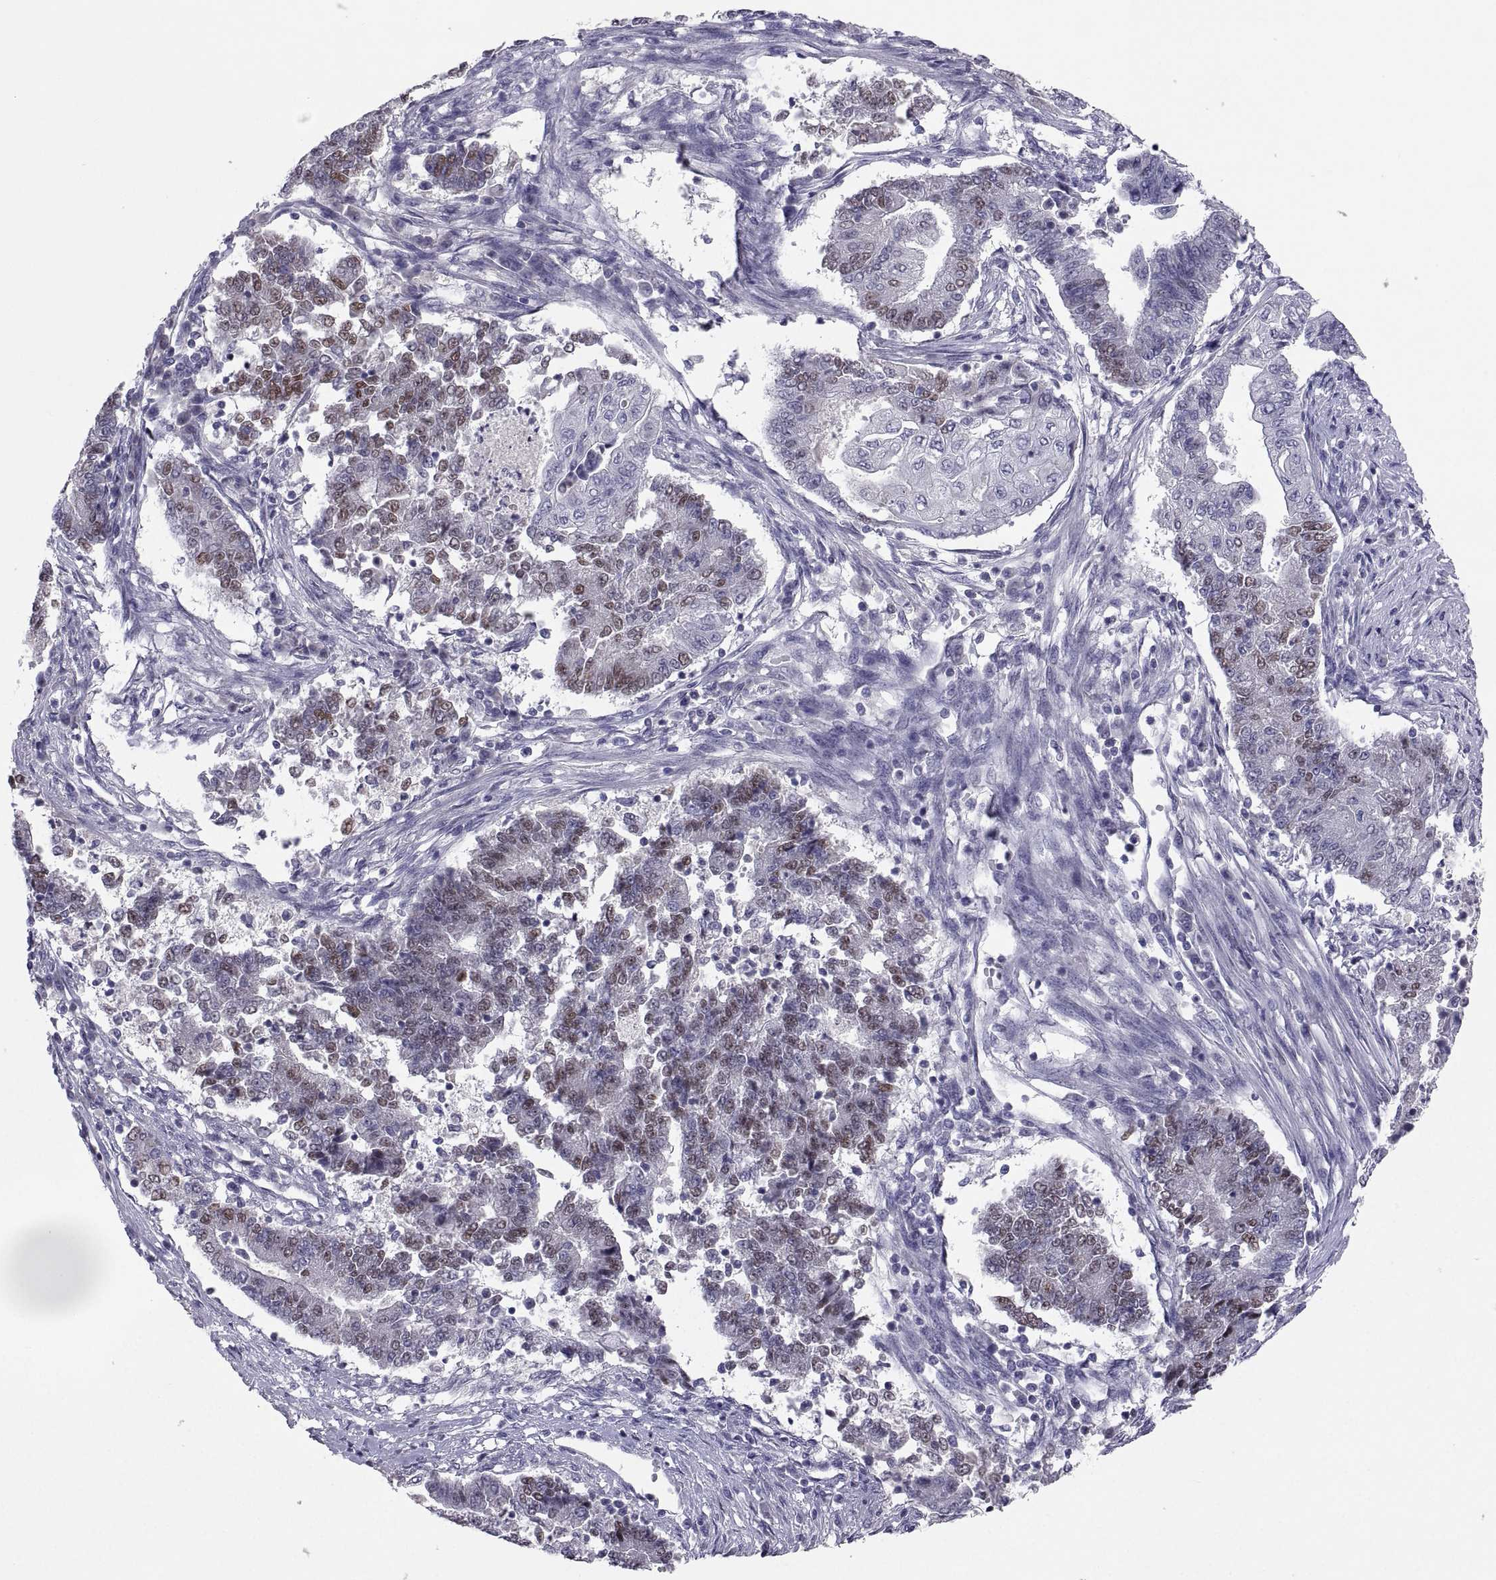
{"staining": {"intensity": "weak", "quantity": "25%-75%", "location": "nuclear"}, "tissue": "endometrial cancer", "cell_type": "Tumor cells", "image_type": "cancer", "snomed": [{"axis": "morphology", "description": "Adenocarcinoma, NOS"}, {"axis": "topography", "description": "Uterus"}, {"axis": "topography", "description": "Endometrium"}], "caption": "High-magnification brightfield microscopy of endometrial adenocarcinoma stained with DAB (brown) and counterstained with hematoxylin (blue). tumor cells exhibit weak nuclear expression is appreciated in approximately25%-75% of cells. (DAB IHC with brightfield microscopy, high magnification).", "gene": "SOX21", "patient": {"sex": "female", "age": 54}}